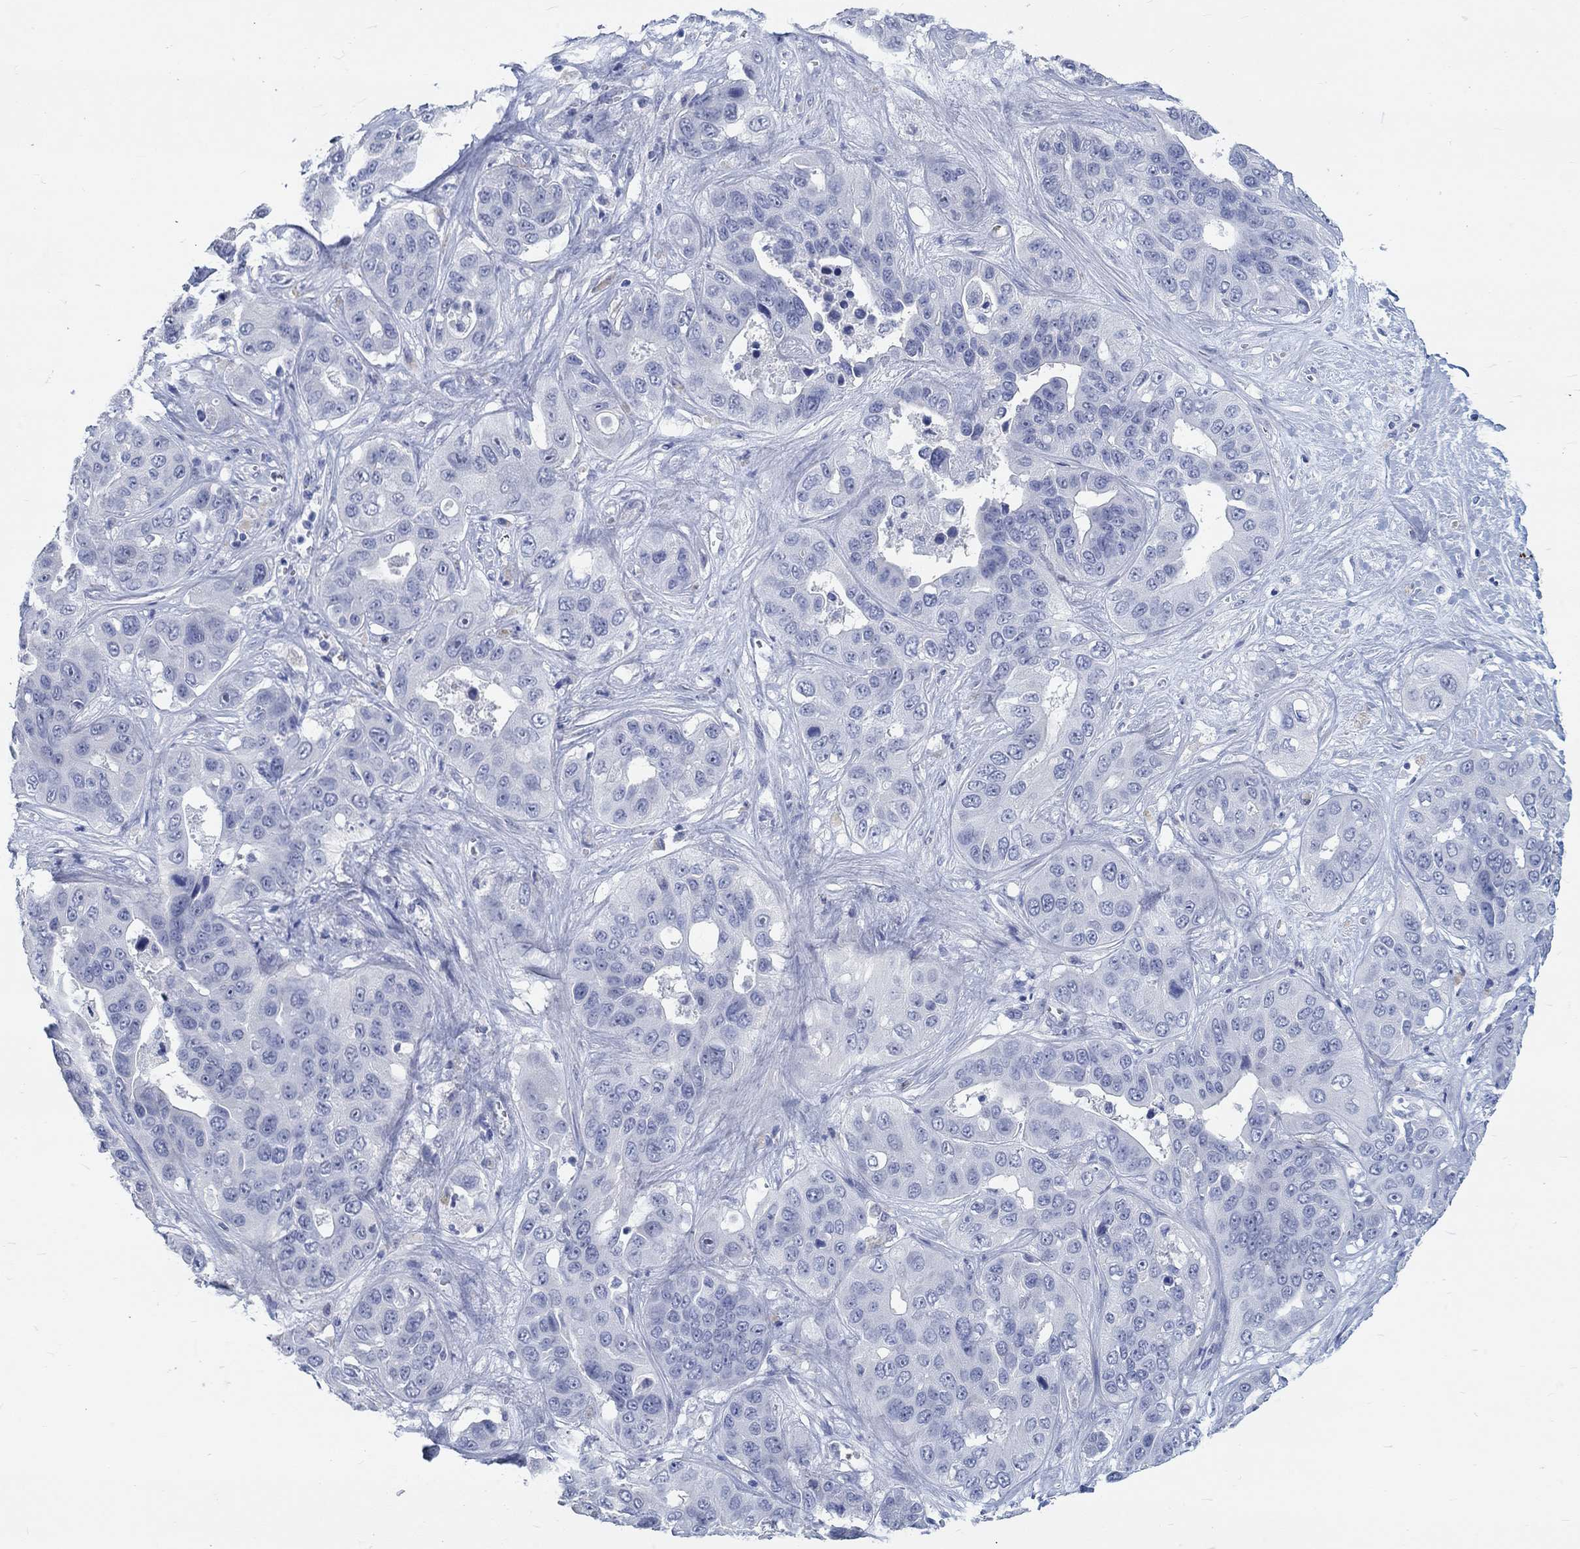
{"staining": {"intensity": "negative", "quantity": "none", "location": "none"}, "tissue": "liver cancer", "cell_type": "Tumor cells", "image_type": "cancer", "snomed": [{"axis": "morphology", "description": "Cholangiocarcinoma"}, {"axis": "topography", "description": "Liver"}], "caption": "Tumor cells are negative for protein expression in human liver cholangiocarcinoma. (Stains: DAB (3,3'-diaminobenzidine) immunohistochemistry with hematoxylin counter stain, Microscopy: brightfield microscopy at high magnification).", "gene": "GRIA3", "patient": {"sex": "female", "age": 52}}